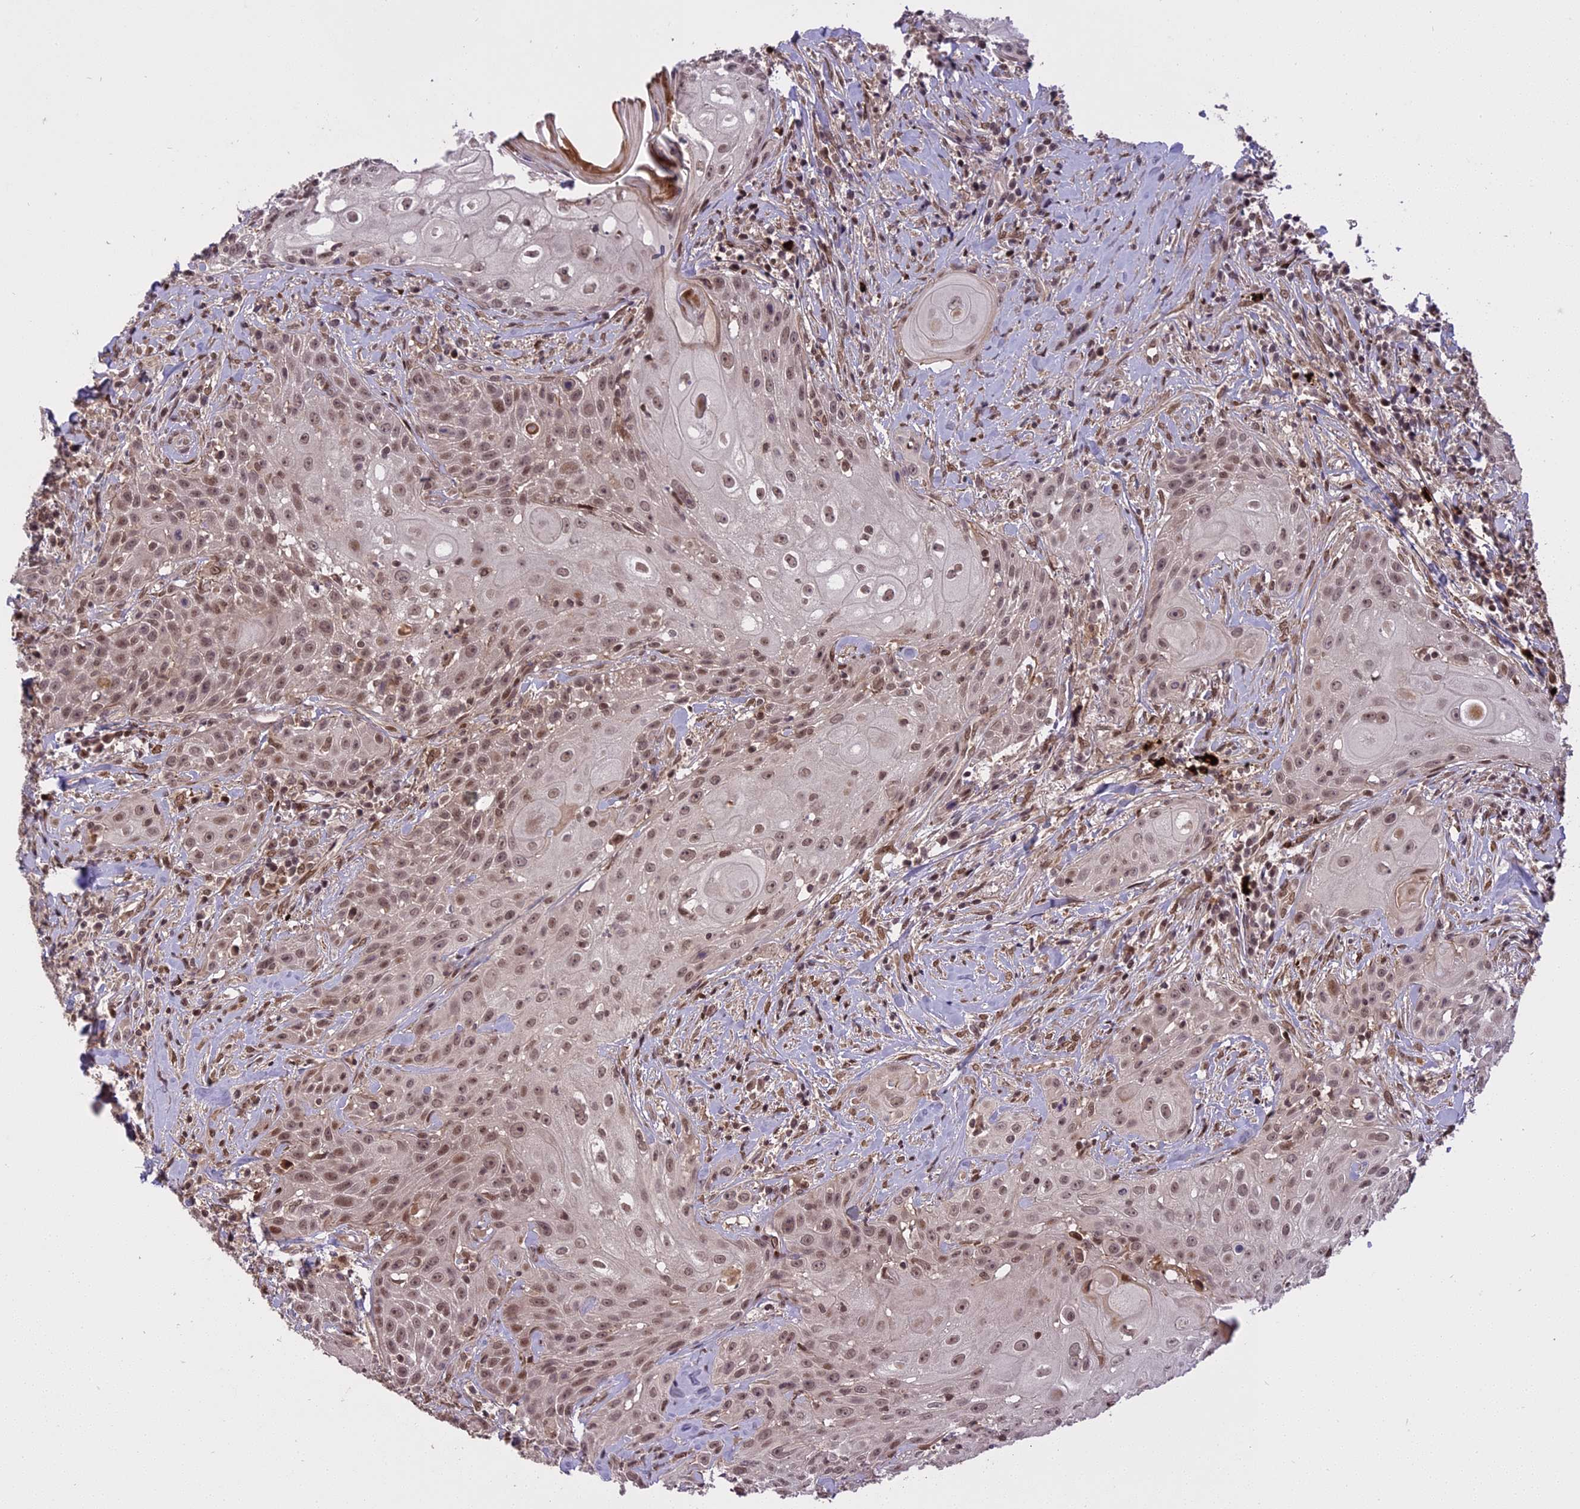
{"staining": {"intensity": "moderate", "quantity": ">75%", "location": "nuclear"}, "tissue": "head and neck cancer", "cell_type": "Tumor cells", "image_type": "cancer", "snomed": [{"axis": "morphology", "description": "Squamous cell carcinoma, NOS"}, {"axis": "topography", "description": "Oral tissue"}, {"axis": "topography", "description": "Head-Neck"}], "caption": "IHC histopathology image of neoplastic tissue: head and neck squamous cell carcinoma stained using IHC exhibits medium levels of moderate protein expression localized specifically in the nuclear of tumor cells, appearing as a nuclear brown color.", "gene": "PRELID2", "patient": {"sex": "female", "age": 82}}